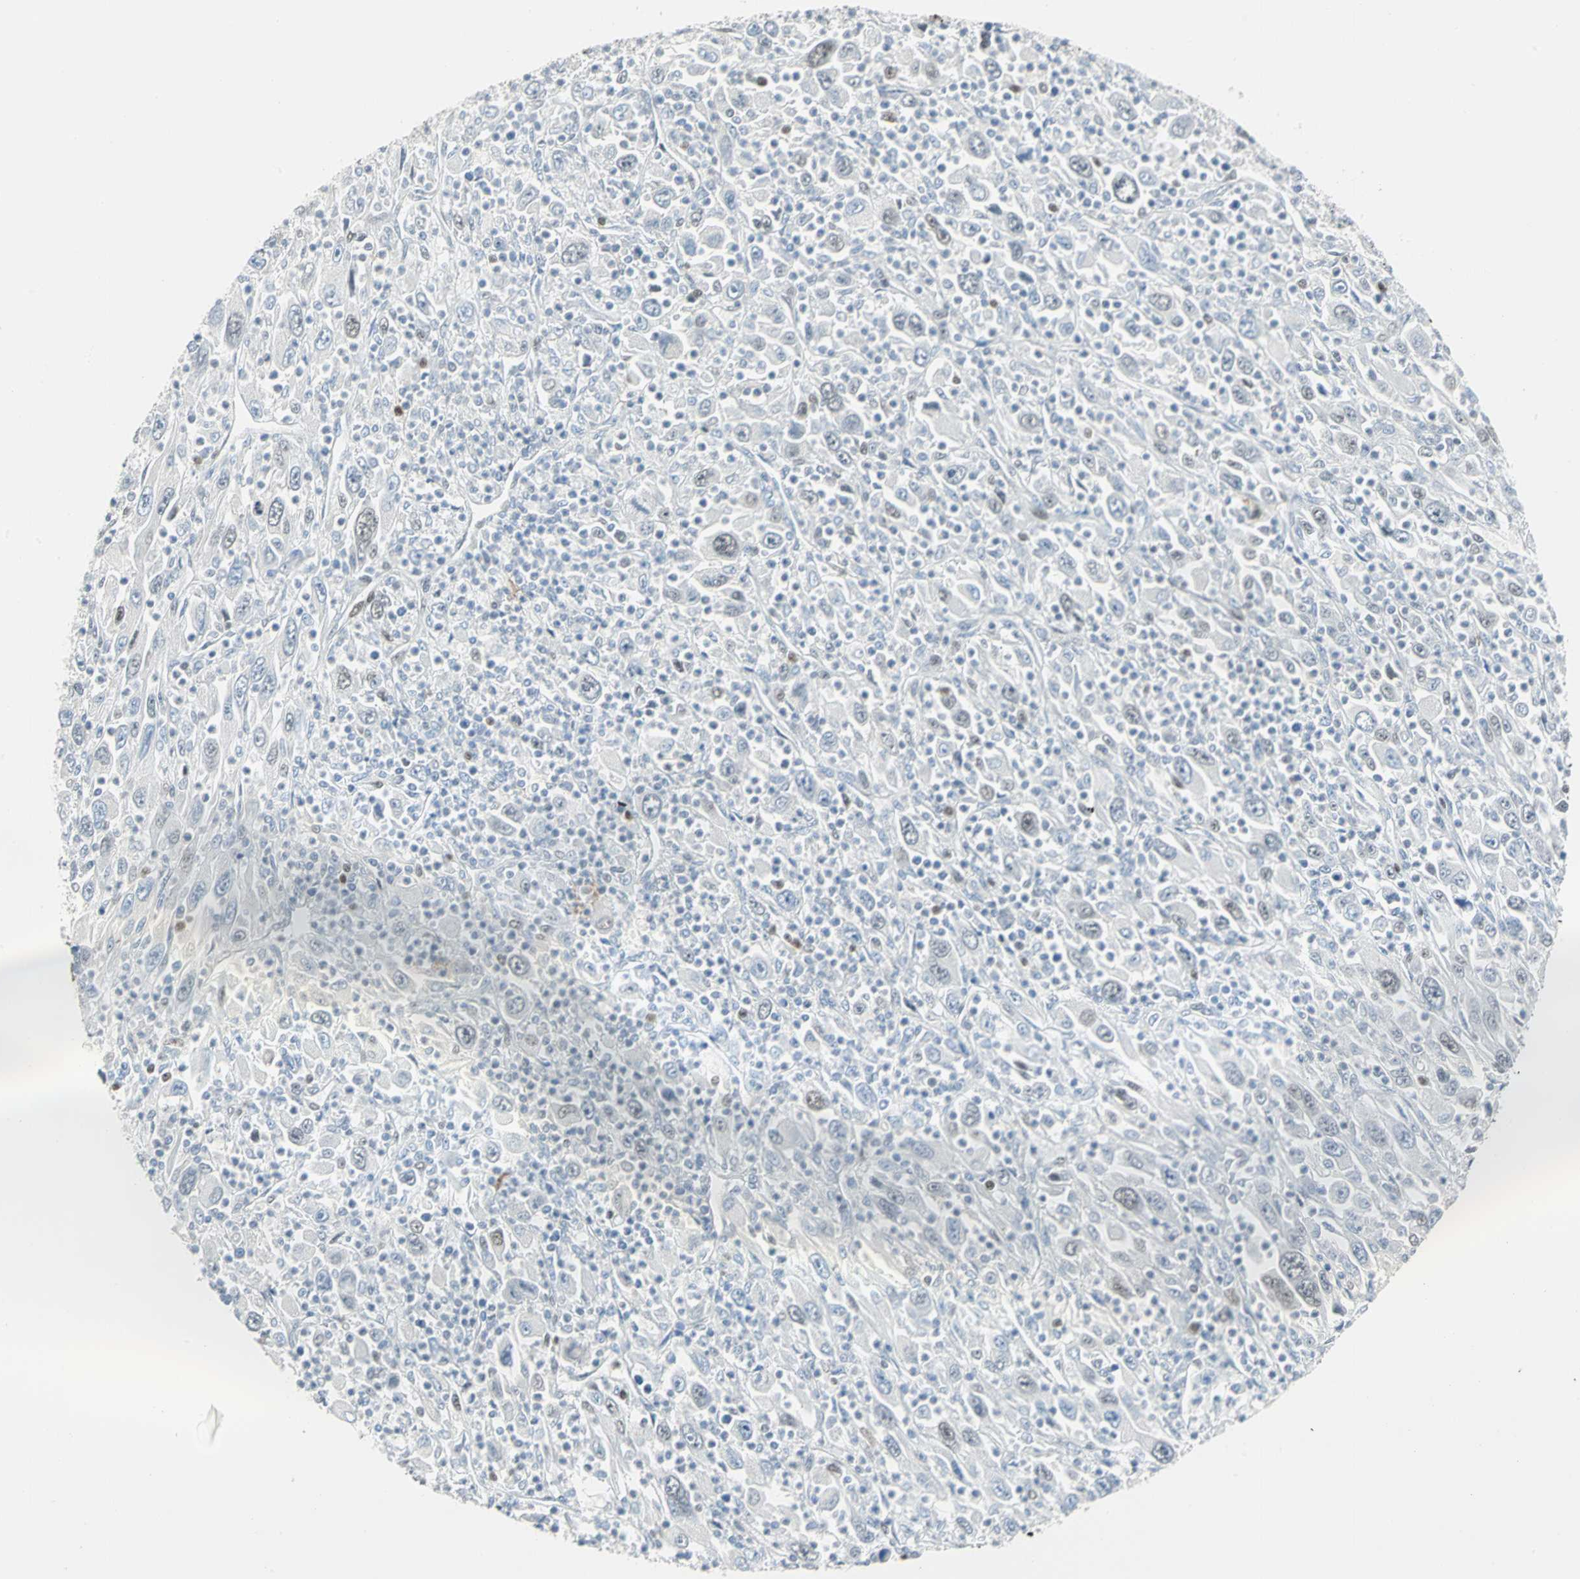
{"staining": {"intensity": "weak", "quantity": "<25%", "location": "nuclear"}, "tissue": "melanoma", "cell_type": "Tumor cells", "image_type": "cancer", "snomed": [{"axis": "morphology", "description": "Malignant melanoma, Metastatic site"}, {"axis": "topography", "description": "Skin"}], "caption": "Tumor cells show no significant staining in melanoma.", "gene": "MCM3", "patient": {"sex": "female", "age": 56}}